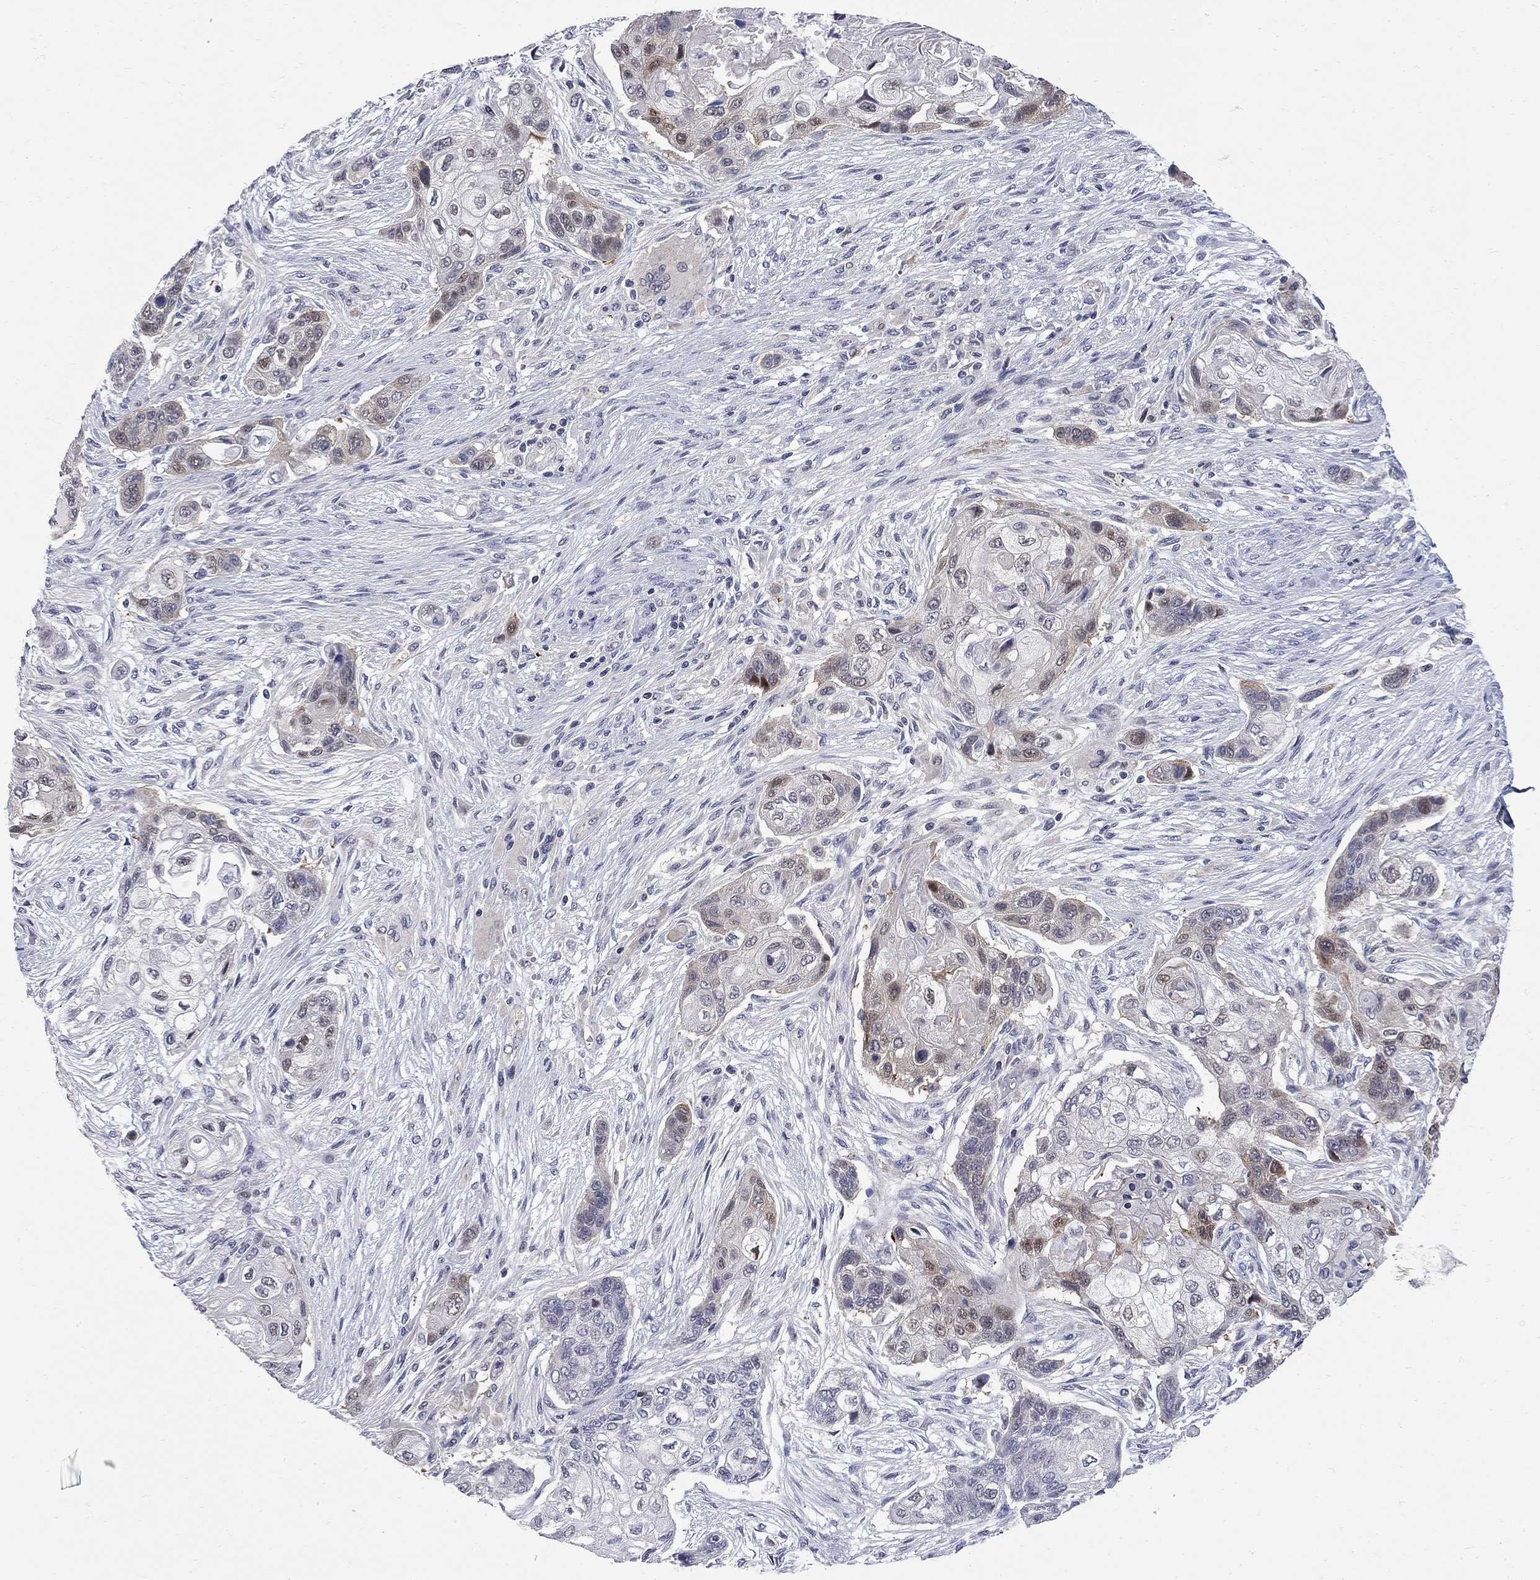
{"staining": {"intensity": "weak", "quantity": "<25%", "location": "cytoplasmic/membranous"}, "tissue": "lung cancer", "cell_type": "Tumor cells", "image_type": "cancer", "snomed": [{"axis": "morphology", "description": "Squamous cell carcinoma, NOS"}, {"axis": "topography", "description": "Lung"}], "caption": "This is a histopathology image of immunohistochemistry staining of squamous cell carcinoma (lung), which shows no expression in tumor cells.", "gene": "GALNT8", "patient": {"sex": "male", "age": 69}}